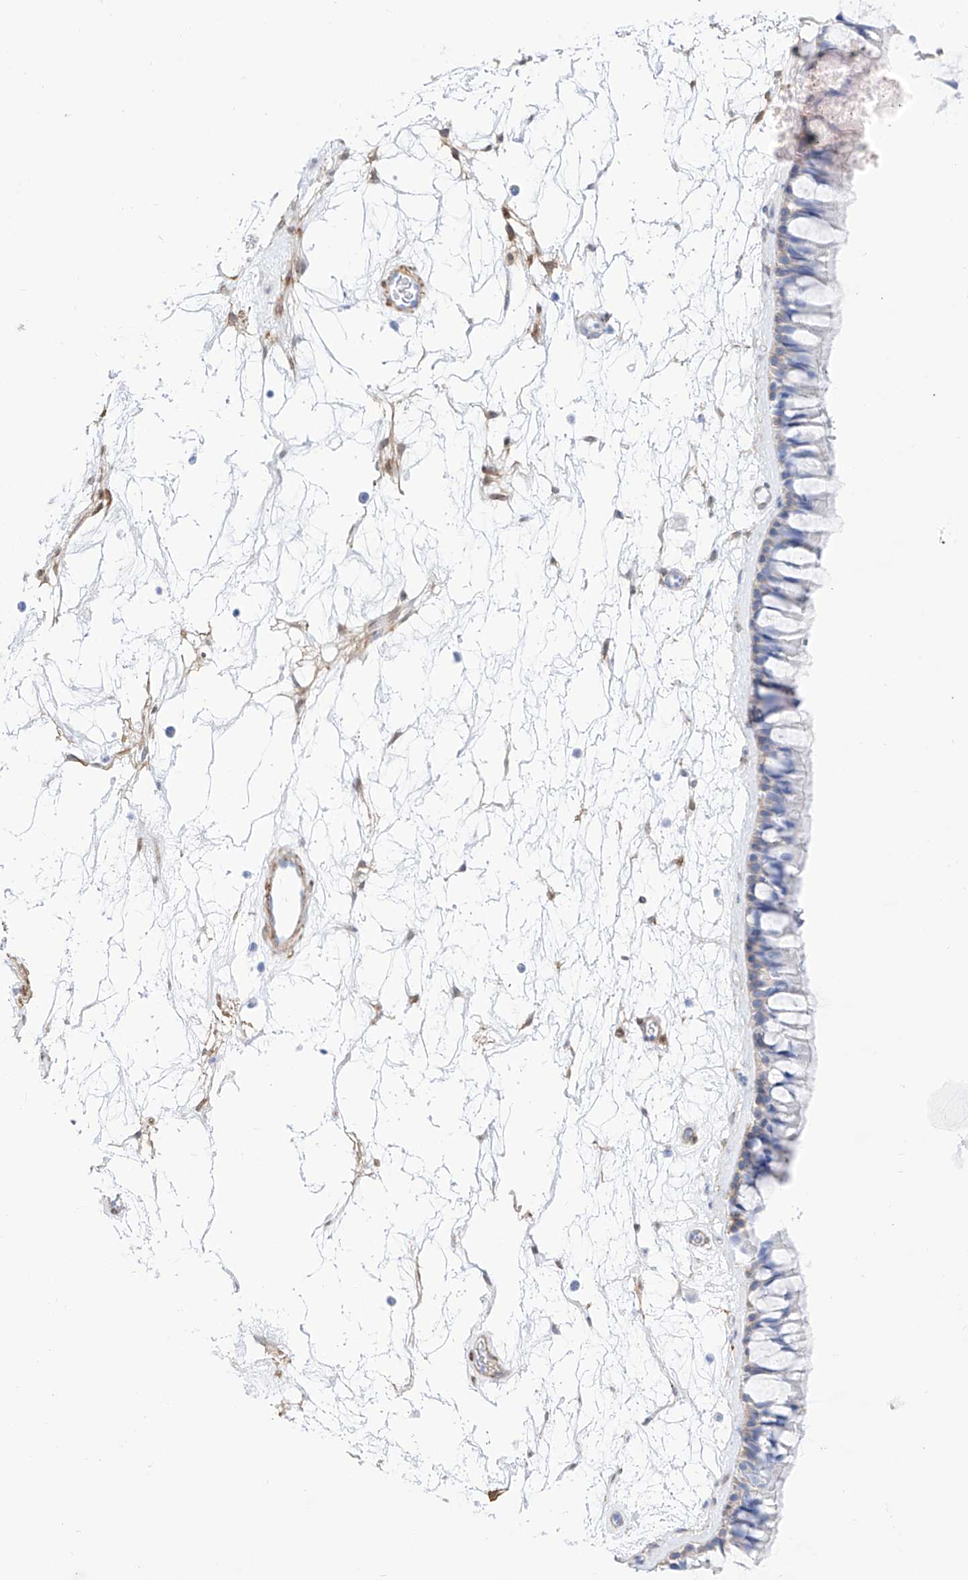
{"staining": {"intensity": "moderate", "quantity": "<25%", "location": "cytoplasmic/membranous"}, "tissue": "nasopharynx", "cell_type": "Respiratory epithelial cells", "image_type": "normal", "snomed": [{"axis": "morphology", "description": "Normal tissue, NOS"}, {"axis": "topography", "description": "Nasopharynx"}], "caption": "The histopathology image exhibits staining of unremarkable nasopharynx, revealing moderate cytoplasmic/membranous protein staining (brown color) within respiratory epithelial cells.", "gene": "TRPC7", "patient": {"sex": "male", "age": 64}}